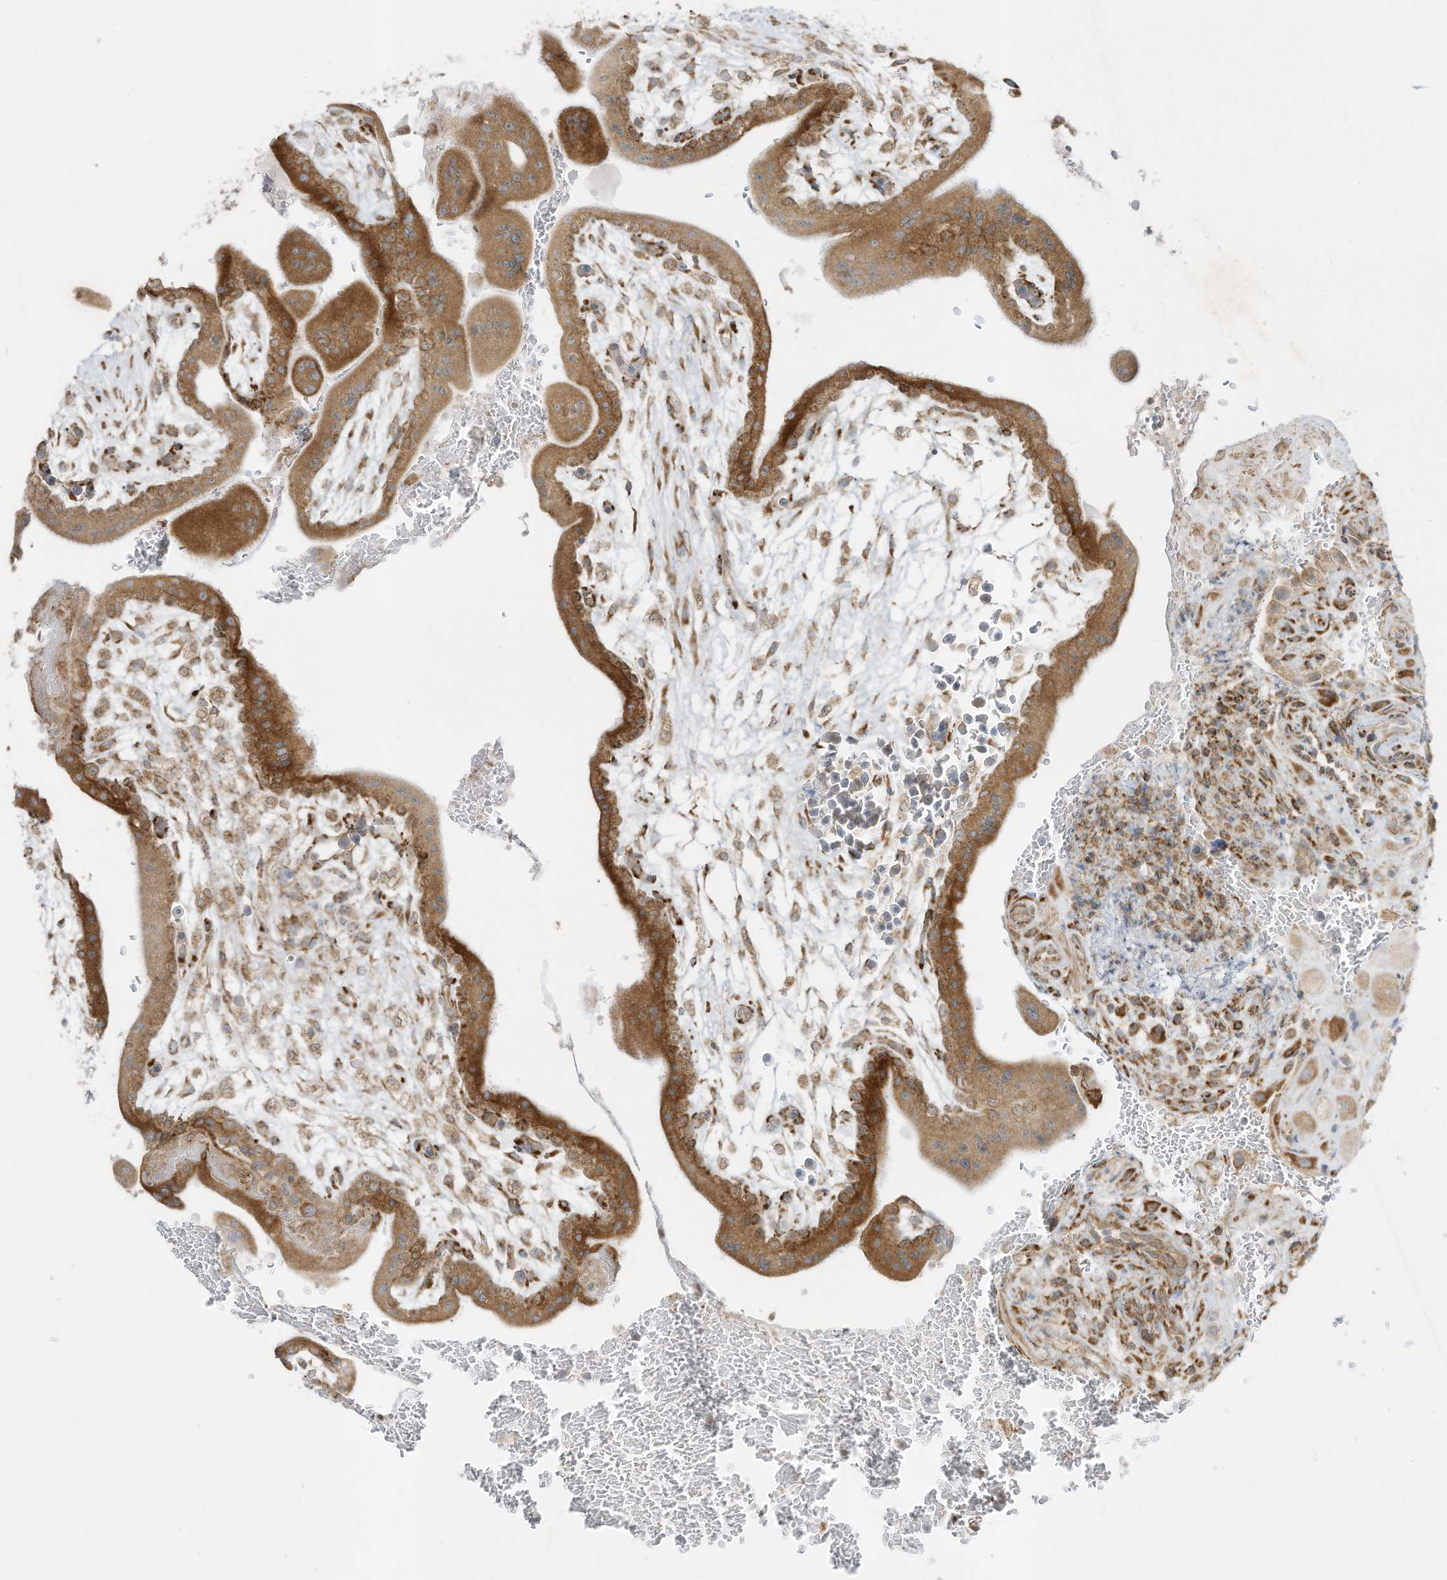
{"staining": {"intensity": "strong", "quantity": ">75%", "location": "cytoplasmic/membranous"}, "tissue": "placenta", "cell_type": "Decidual cells", "image_type": "normal", "snomed": [{"axis": "morphology", "description": "Normal tissue, NOS"}, {"axis": "topography", "description": "Placenta"}], "caption": "Protein staining of benign placenta shows strong cytoplasmic/membranous positivity in approximately >75% of decidual cells.", "gene": "PTK6", "patient": {"sex": "female", "age": 35}}